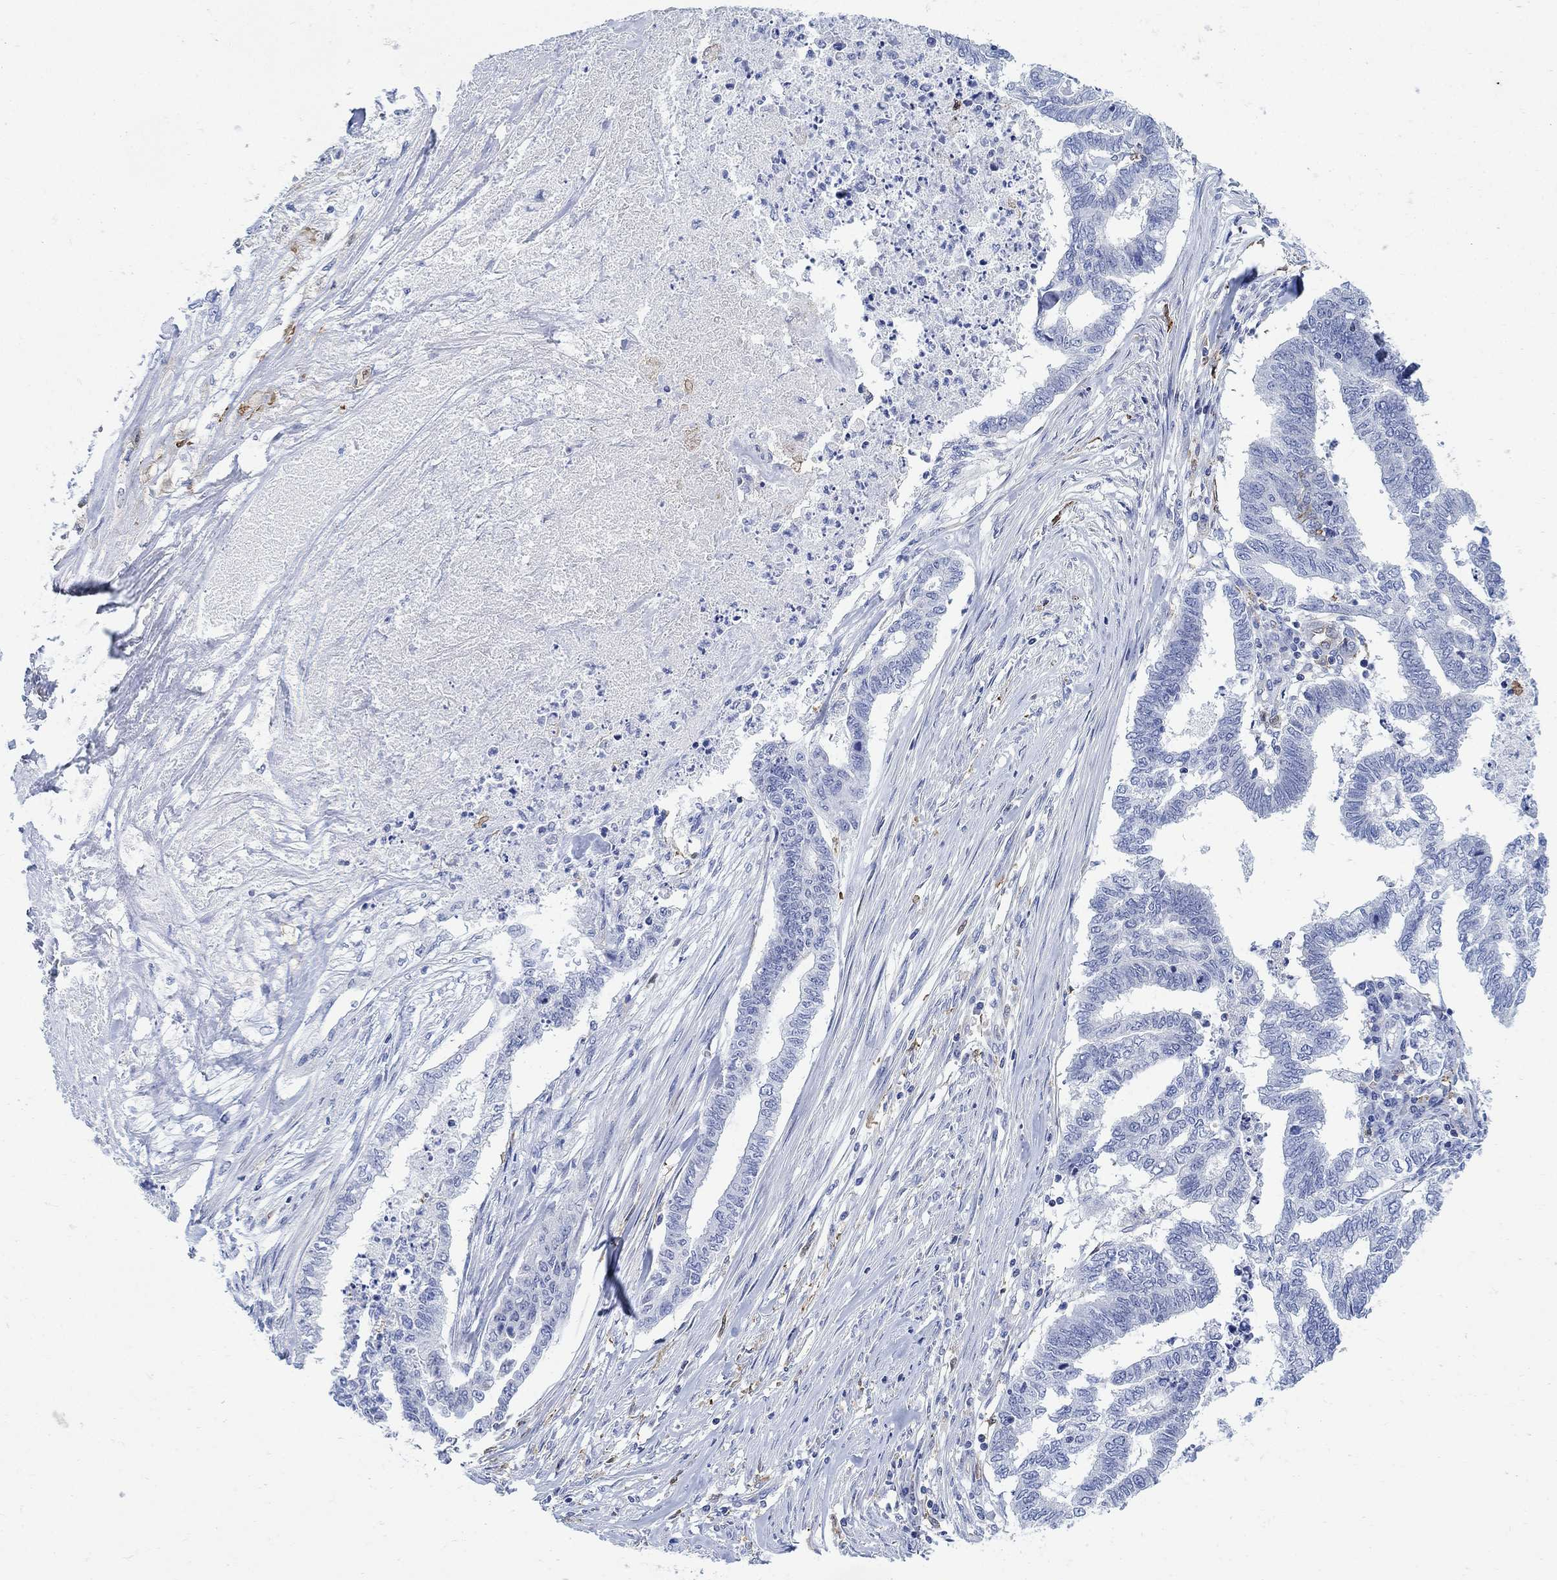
{"staining": {"intensity": "negative", "quantity": "none", "location": "none"}, "tissue": "endometrial cancer", "cell_type": "Tumor cells", "image_type": "cancer", "snomed": [{"axis": "morphology", "description": "Adenocarcinoma, NOS"}, {"axis": "topography", "description": "Endometrium"}], "caption": "IHC photomicrograph of neoplastic tissue: endometrial cancer stained with DAB reveals no significant protein positivity in tumor cells.", "gene": "PHF21B", "patient": {"sex": "female", "age": 79}}